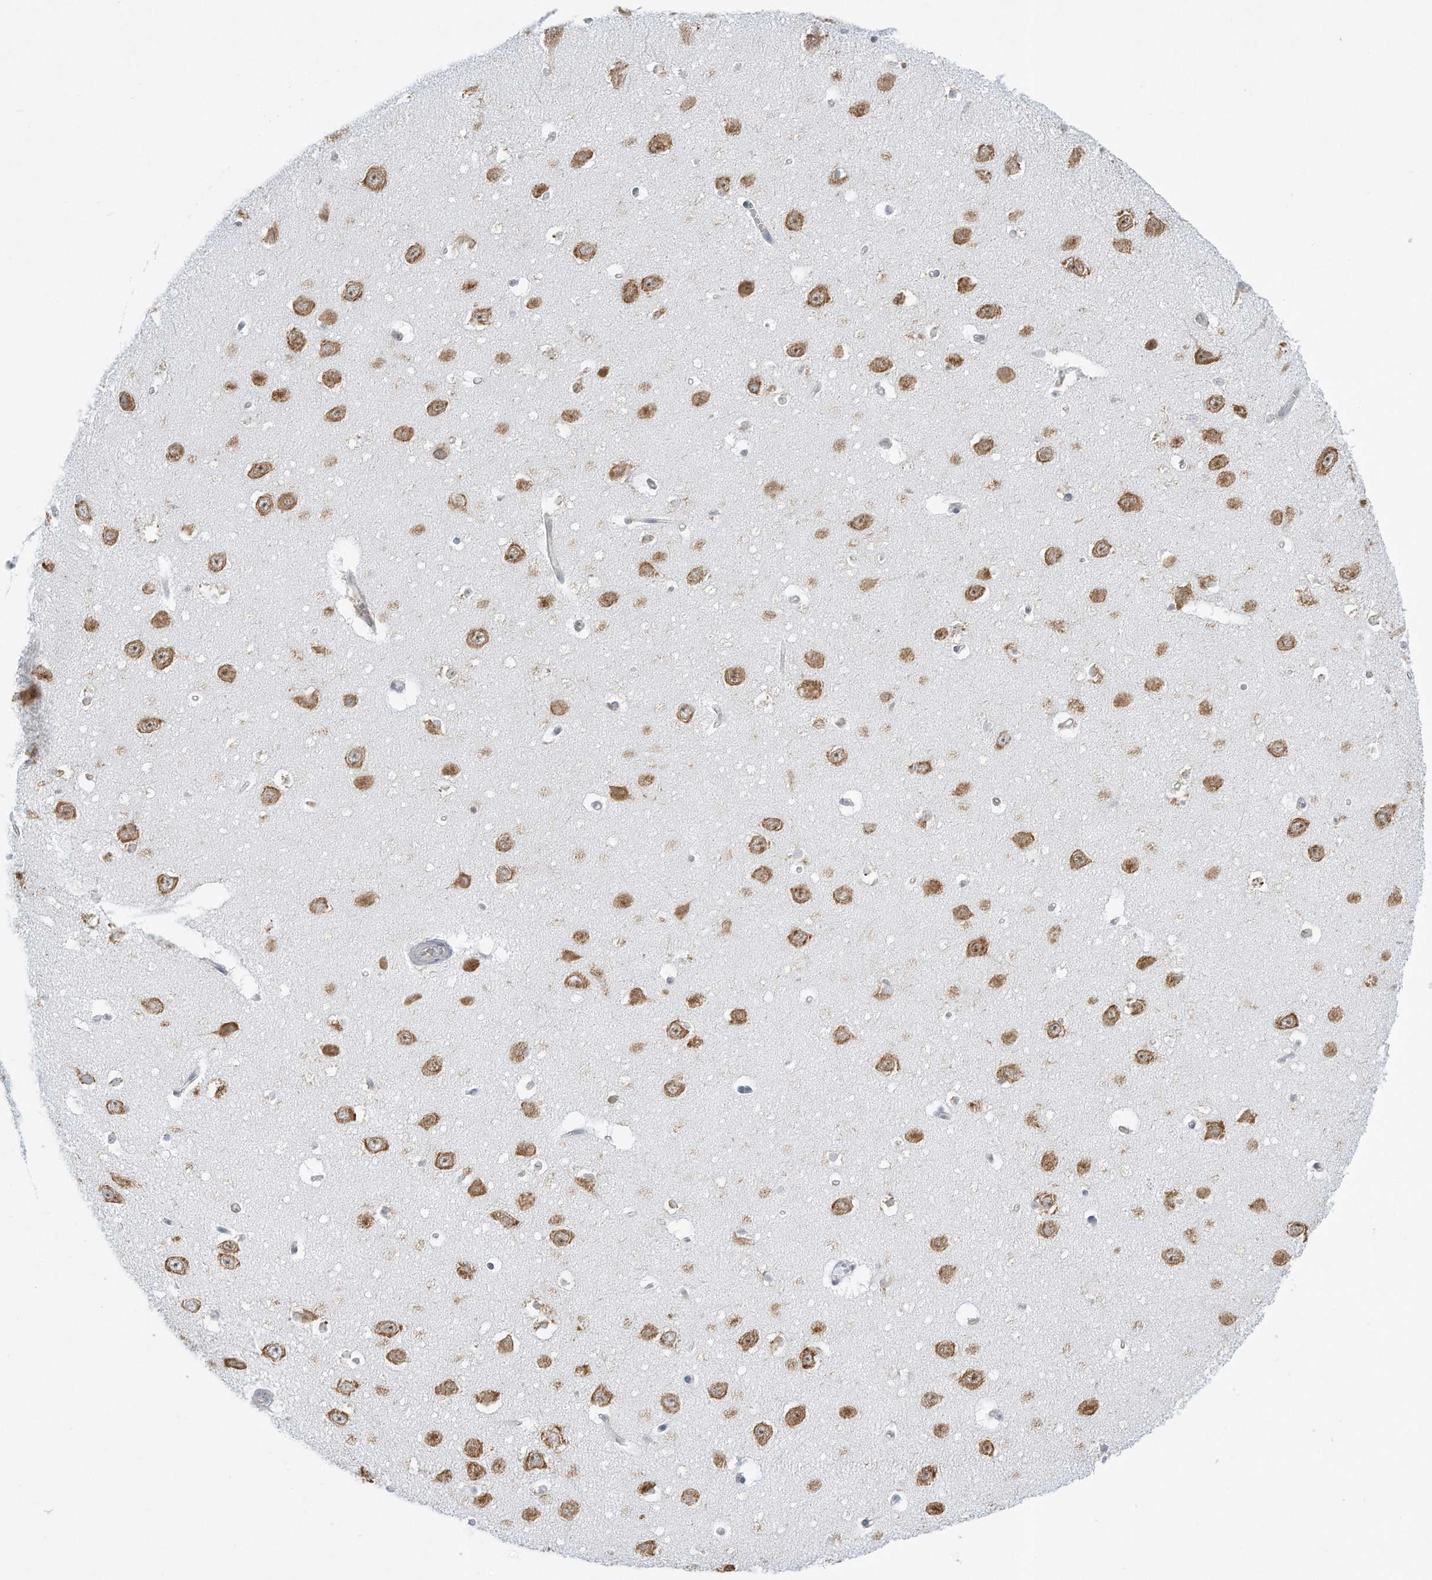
{"staining": {"intensity": "negative", "quantity": "none", "location": "none"}, "tissue": "hippocampus", "cell_type": "Glial cells", "image_type": "normal", "snomed": [{"axis": "morphology", "description": "Normal tissue, NOS"}, {"axis": "topography", "description": "Hippocampus"}], "caption": "Immunohistochemistry (IHC) micrograph of normal hippocampus stained for a protein (brown), which displays no expression in glial cells. (DAB (3,3'-diaminobenzidine) immunohistochemistry (IHC) visualized using brightfield microscopy, high magnification).", "gene": "RPL26L1", "patient": {"sex": "female", "age": 64}}